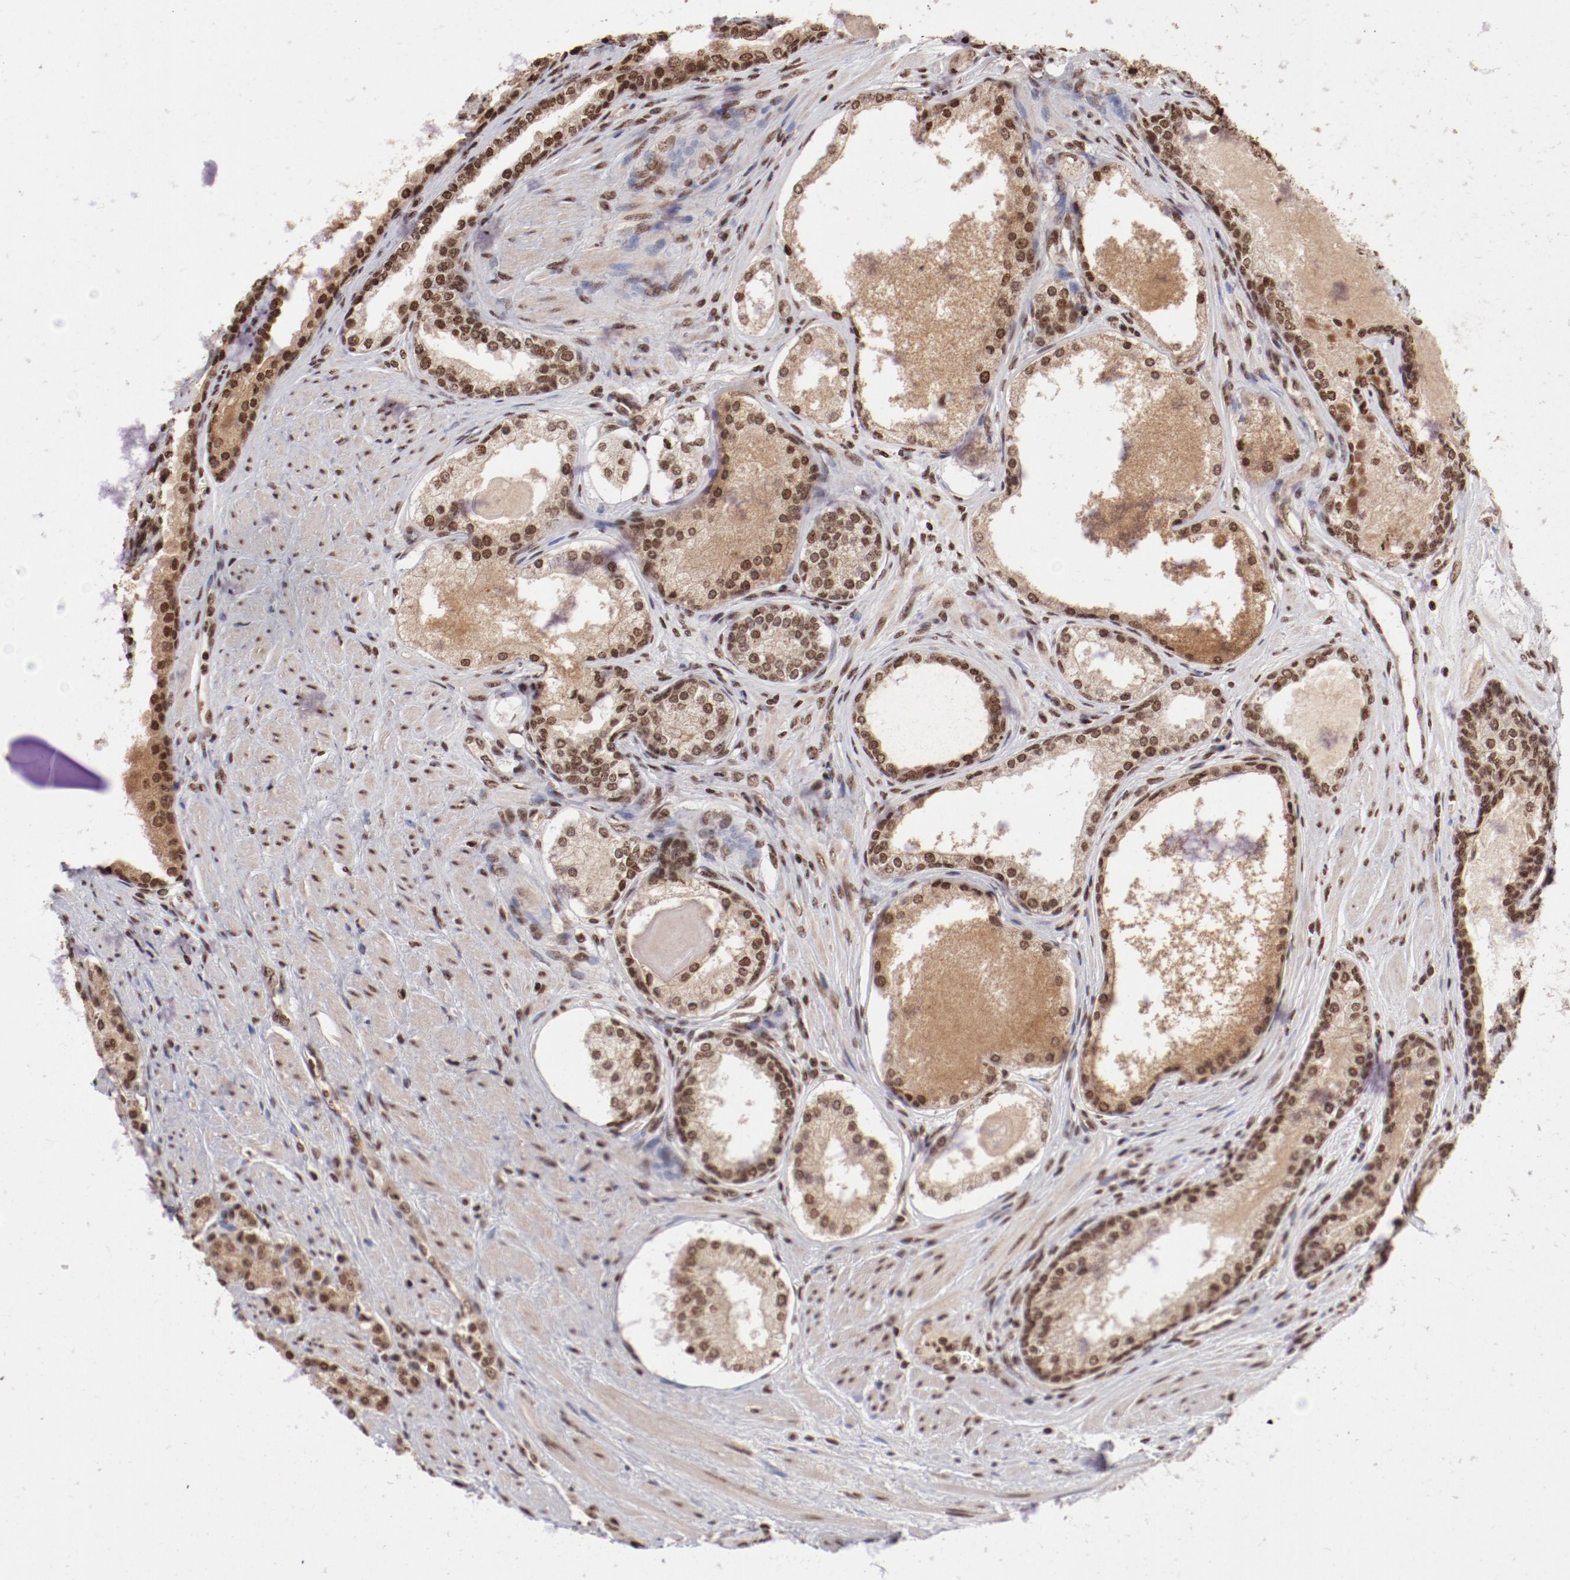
{"staining": {"intensity": "moderate", "quantity": ">75%", "location": "nuclear"}, "tissue": "prostate cancer", "cell_type": "Tumor cells", "image_type": "cancer", "snomed": [{"axis": "morphology", "description": "Adenocarcinoma, Medium grade"}, {"axis": "topography", "description": "Prostate"}], "caption": "Protein staining of adenocarcinoma (medium-grade) (prostate) tissue reveals moderate nuclear expression in about >75% of tumor cells.", "gene": "ABL2", "patient": {"sex": "male", "age": 72}}